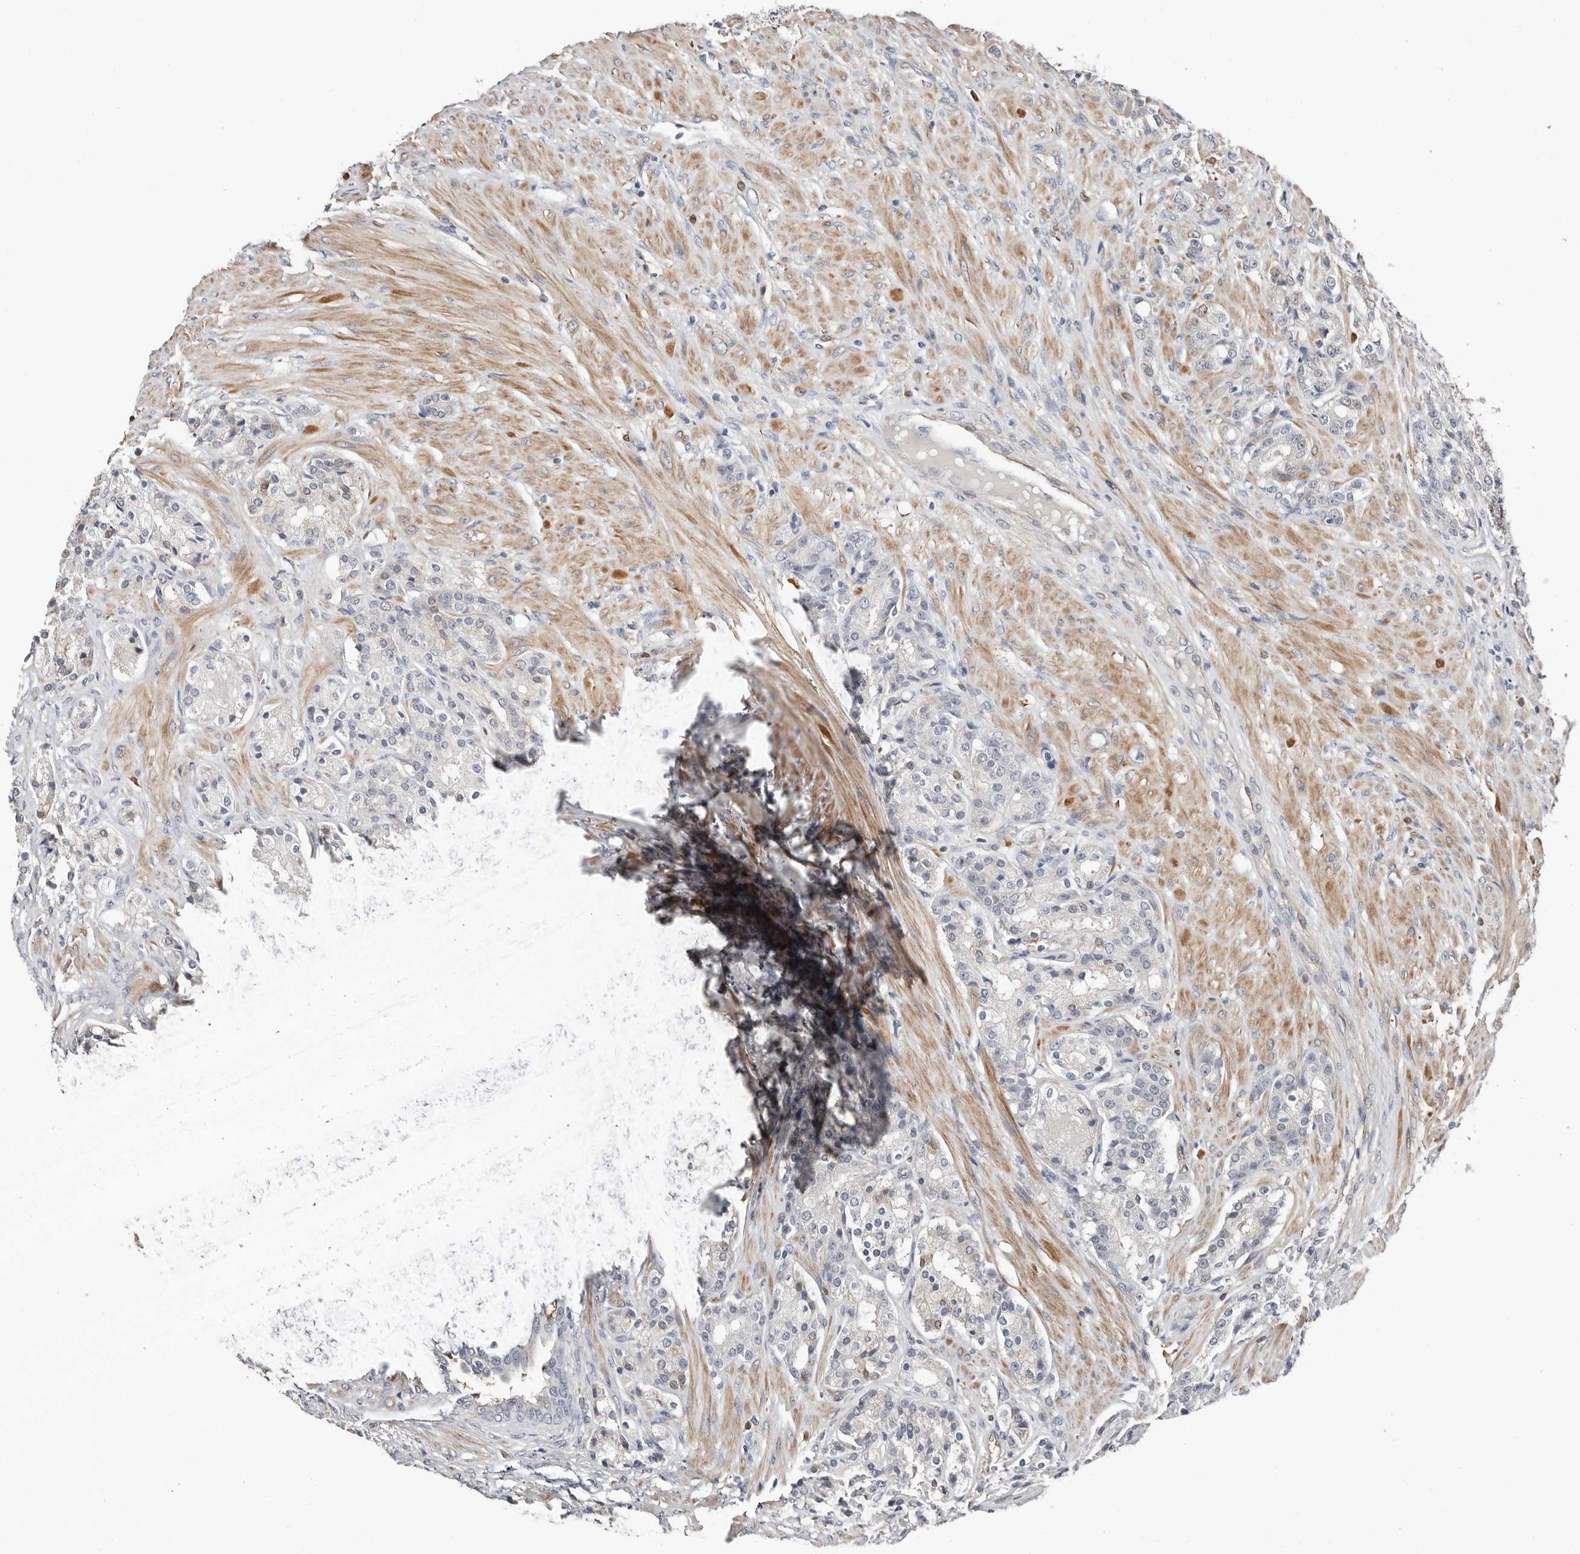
{"staining": {"intensity": "moderate", "quantity": "<25%", "location": "cytoplasmic/membranous,nuclear"}, "tissue": "prostate cancer", "cell_type": "Tumor cells", "image_type": "cancer", "snomed": [{"axis": "morphology", "description": "Adenocarcinoma, High grade"}, {"axis": "topography", "description": "Prostate"}], "caption": "This is a micrograph of immunohistochemistry (IHC) staining of prostate high-grade adenocarcinoma, which shows moderate staining in the cytoplasmic/membranous and nuclear of tumor cells.", "gene": "ASRGL1", "patient": {"sex": "male", "age": 60}}